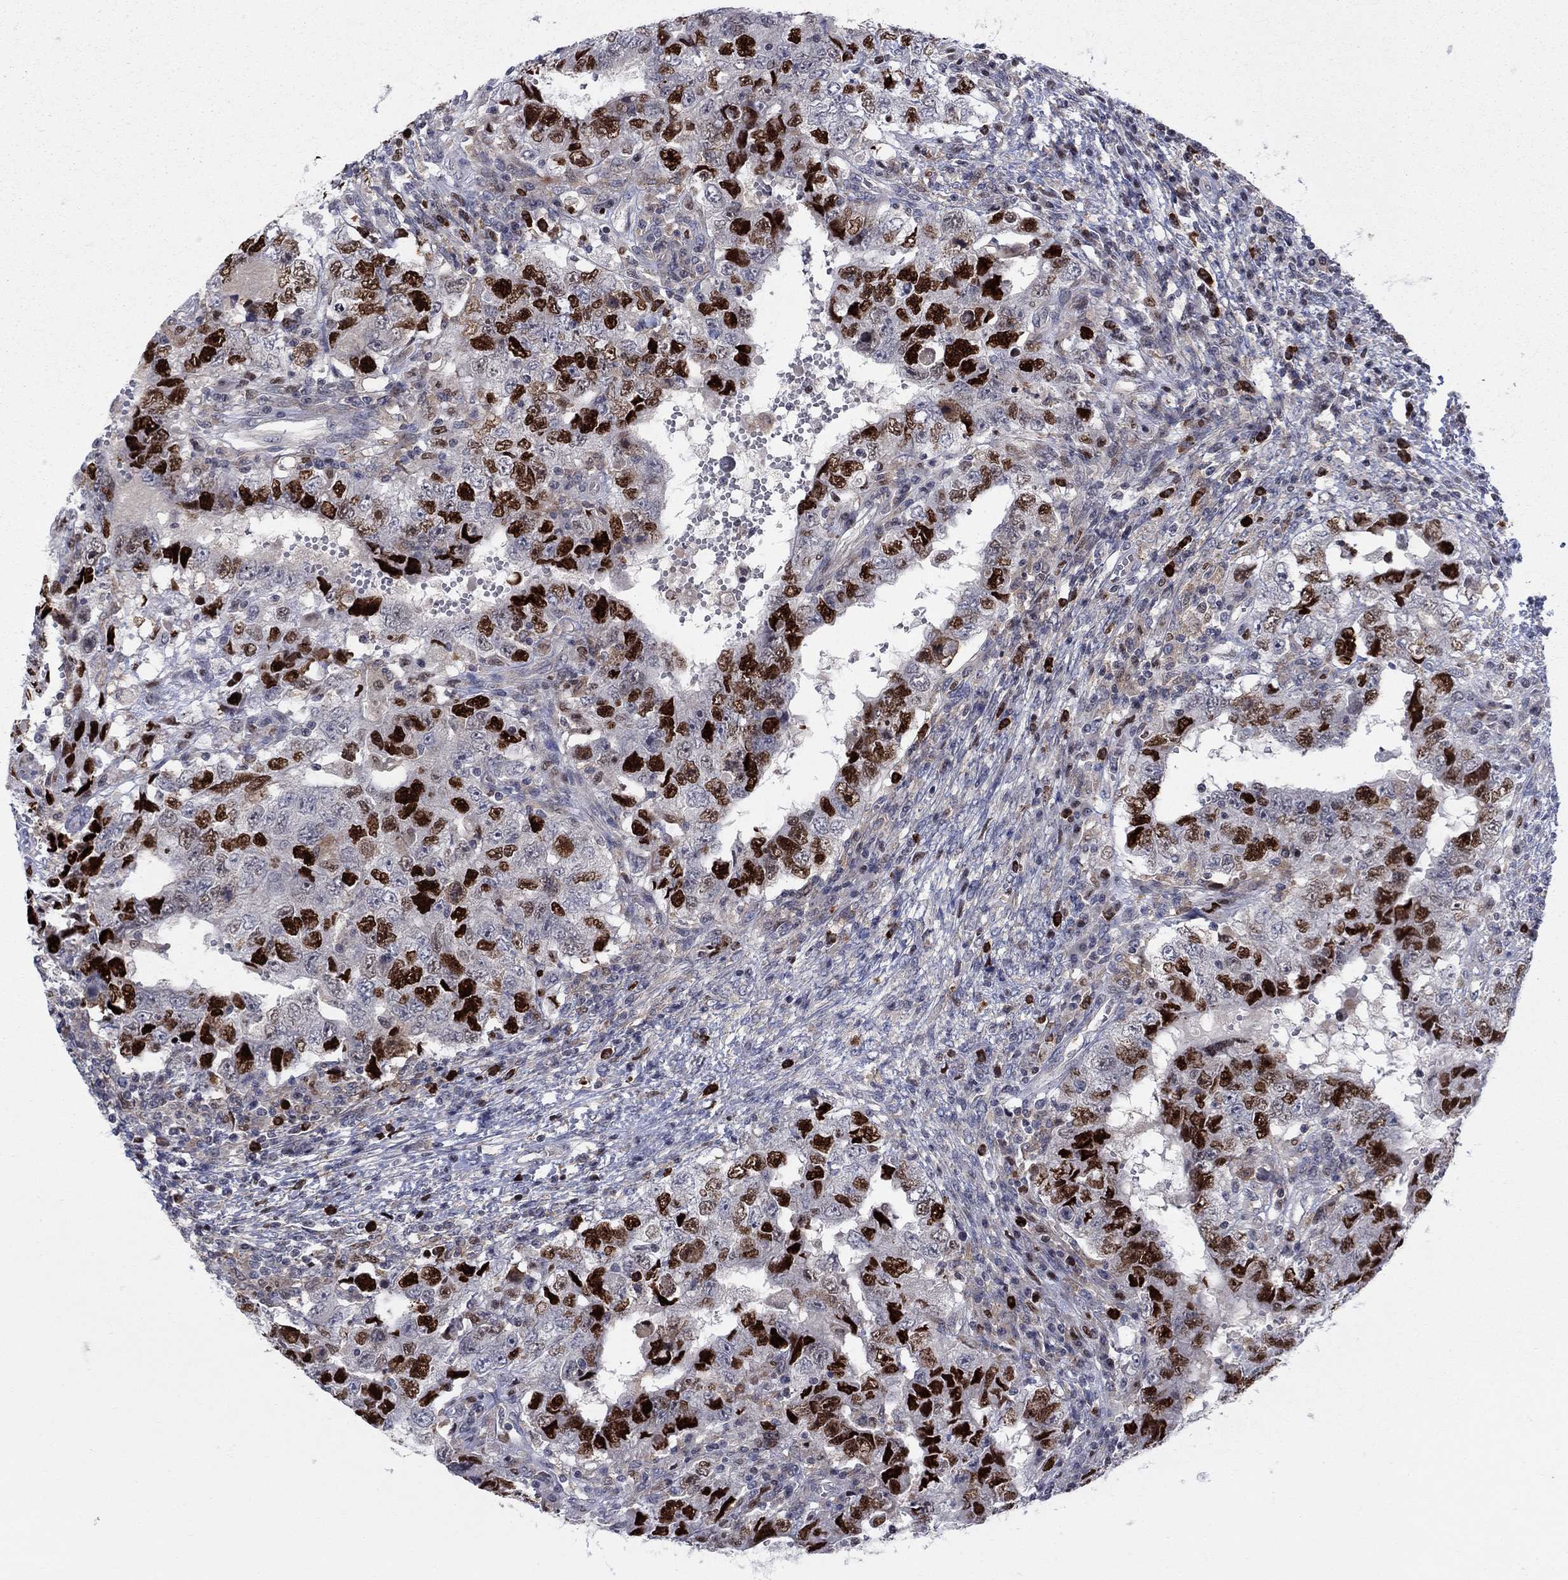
{"staining": {"intensity": "strong", "quantity": "25%-75%", "location": "nuclear"}, "tissue": "testis cancer", "cell_type": "Tumor cells", "image_type": "cancer", "snomed": [{"axis": "morphology", "description": "Carcinoma, Embryonal, NOS"}, {"axis": "topography", "description": "Testis"}], "caption": "Tumor cells show high levels of strong nuclear positivity in about 25%-75% of cells in embryonal carcinoma (testis).", "gene": "ZNHIT3", "patient": {"sex": "male", "age": 26}}